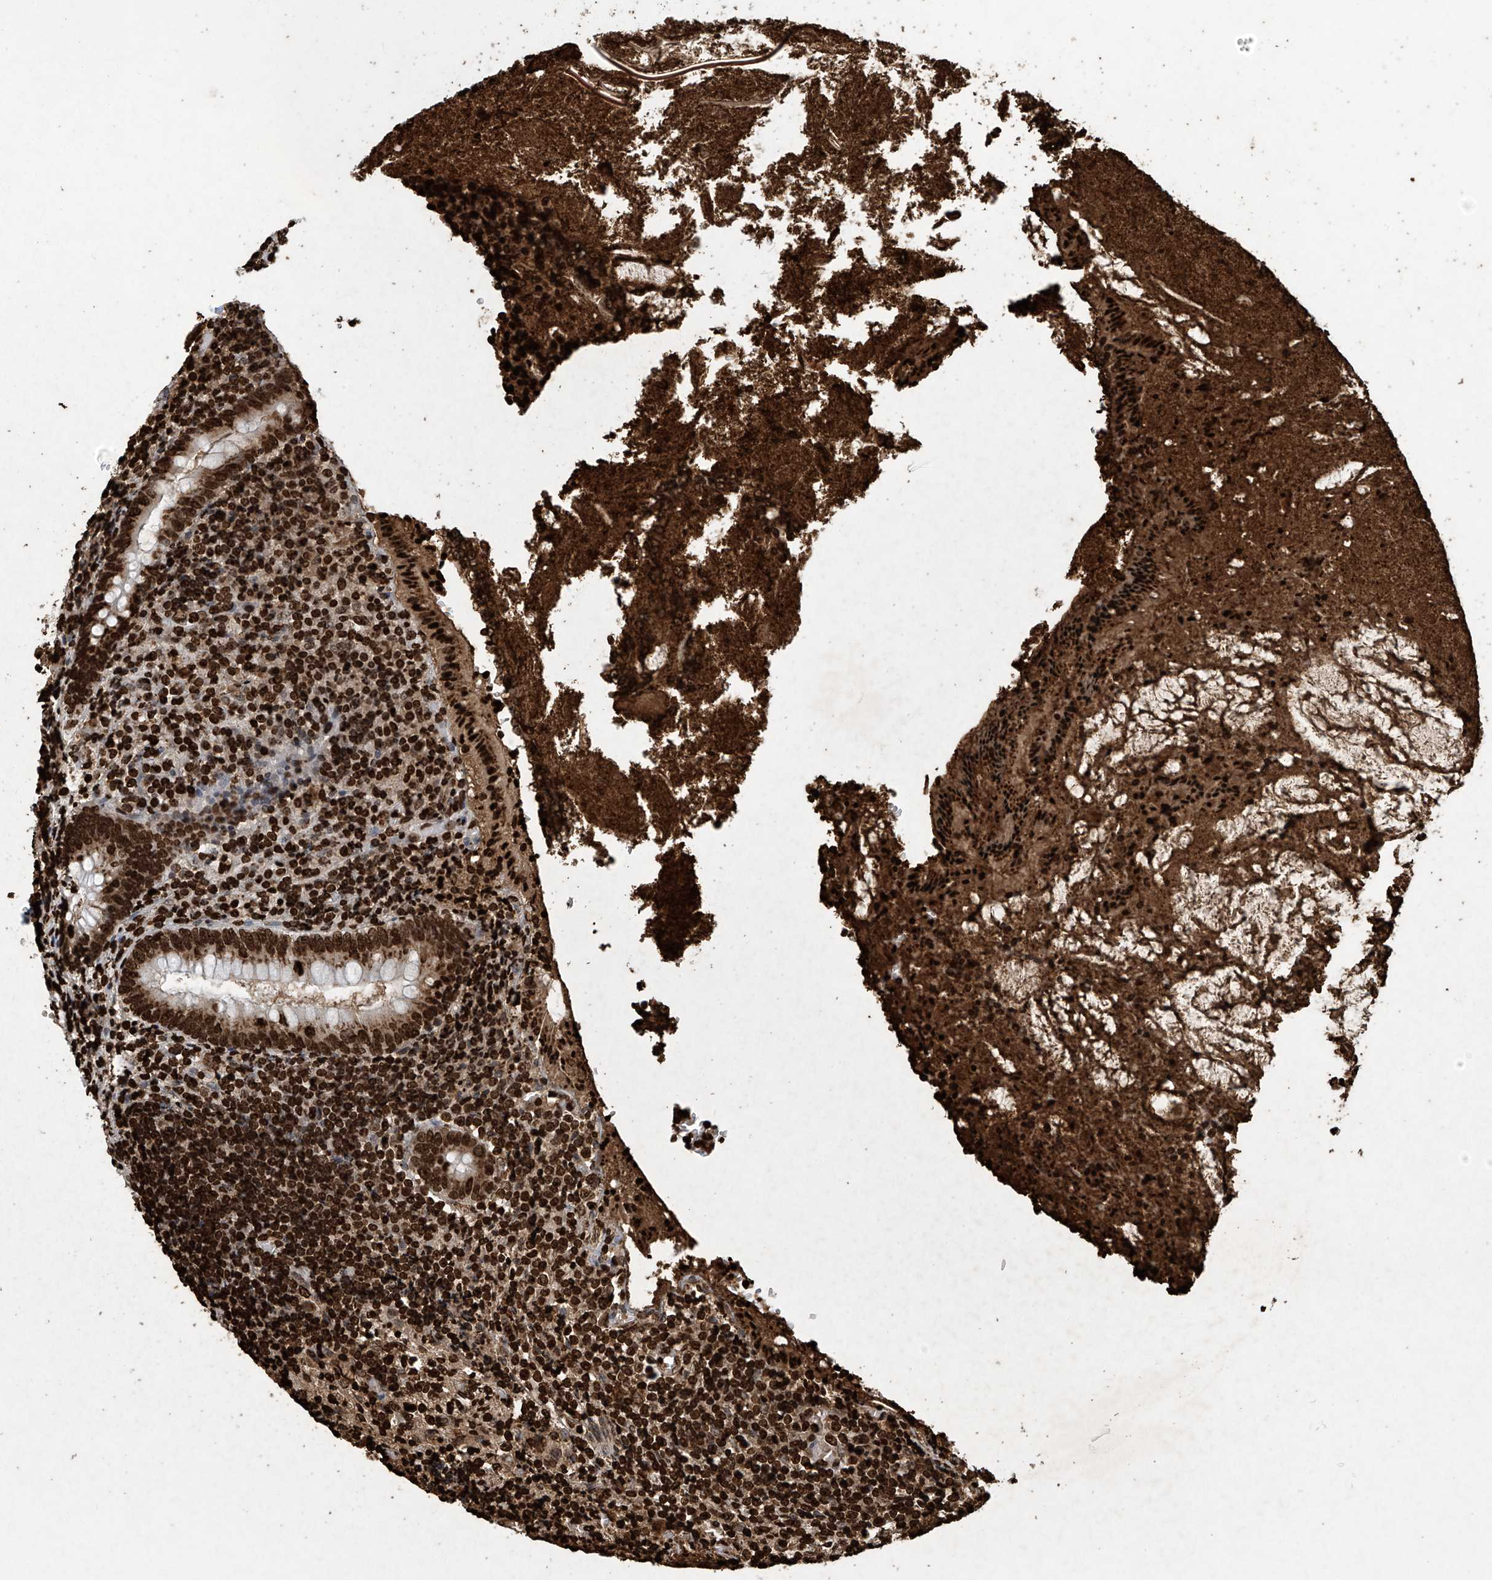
{"staining": {"intensity": "strong", "quantity": ">75%", "location": "nuclear"}, "tissue": "appendix", "cell_type": "Glandular cells", "image_type": "normal", "snomed": [{"axis": "morphology", "description": "Normal tissue, NOS"}, {"axis": "topography", "description": "Appendix"}], "caption": "Glandular cells exhibit high levels of strong nuclear positivity in approximately >75% of cells in benign human appendix. (DAB (3,3'-diaminobenzidine) = brown stain, brightfield microscopy at high magnification).", "gene": "H3", "patient": {"sex": "female", "age": 17}}